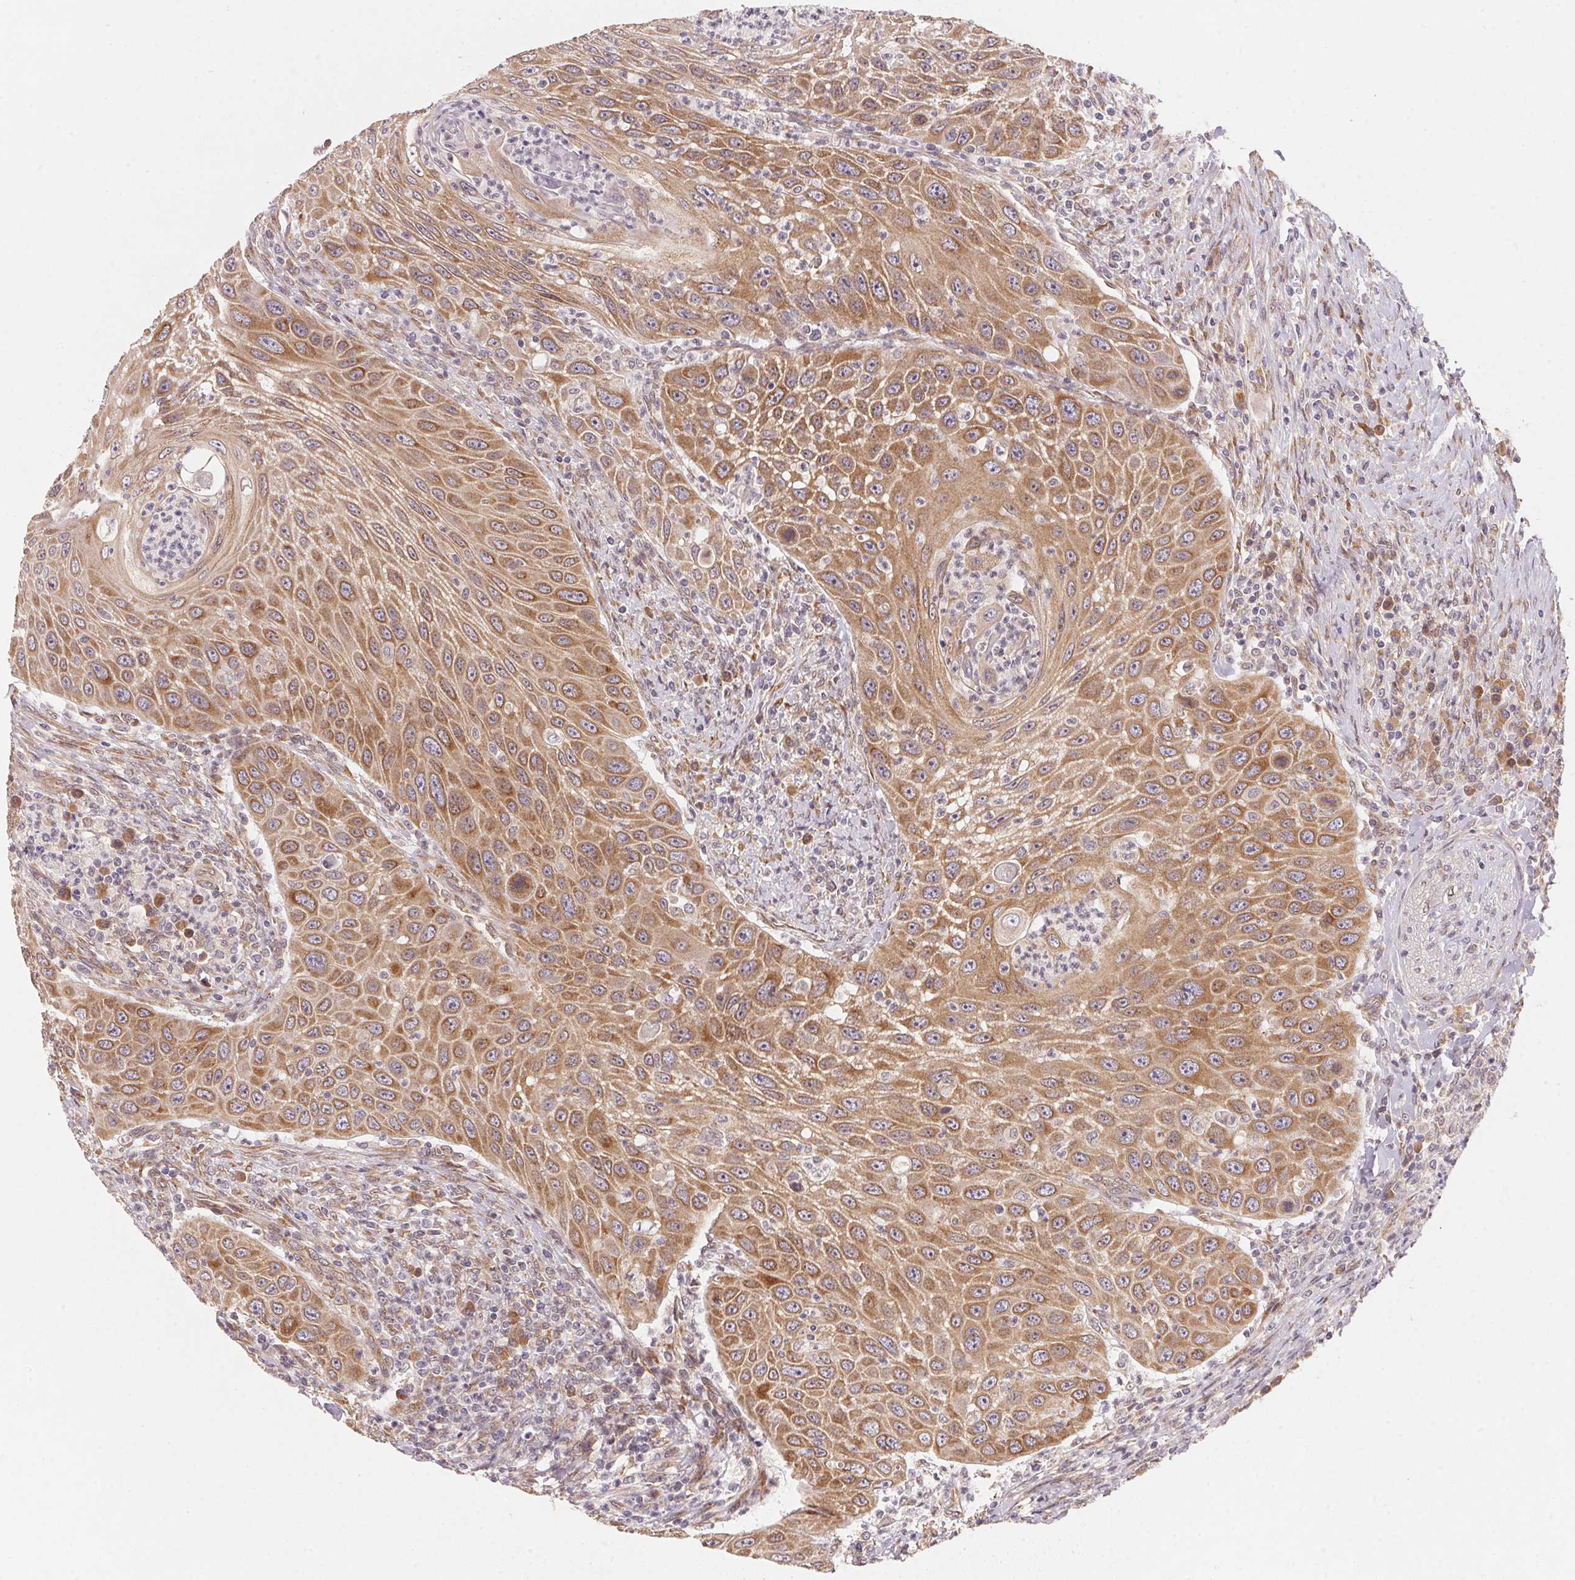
{"staining": {"intensity": "moderate", "quantity": ">75%", "location": "cytoplasmic/membranous,nuclear"}, "tissue": "head and neck cancer", "cell_type": "Tumor cells", "image_type": "cancer", "snomed": [{"axis": "morphology", "description": "Squamous cell carcinoma, NOS"}, {"axis": "topography", "description": "Head-Neck"}], "caption": "Squamous cell carcinoma (head and neck) stained with a protein marker reveals moderate staining in tumor cells.", "gene": "EI24", "patient": {"sex": "male", "age": 69}}